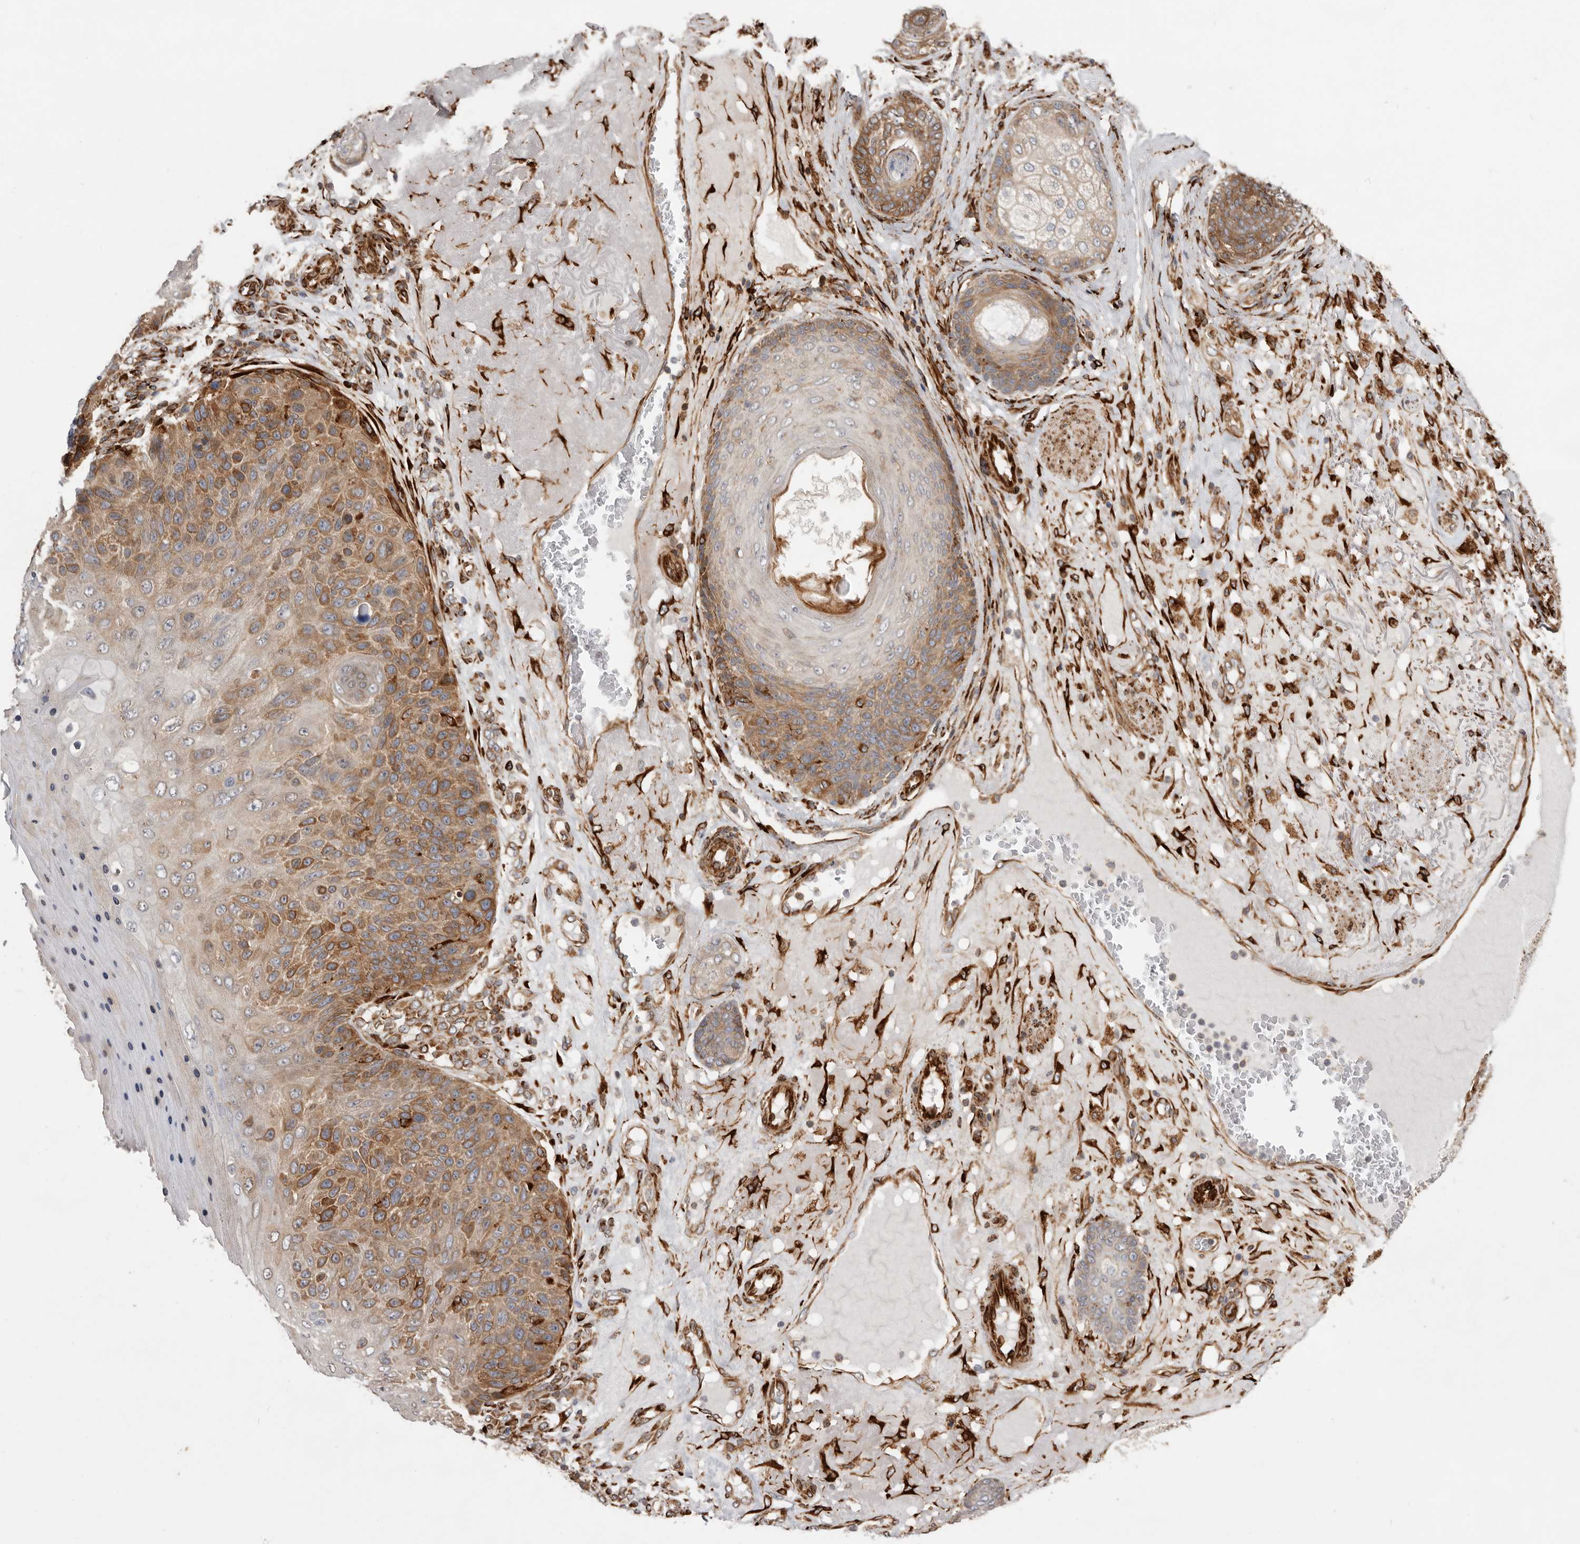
{"staining": {"intensity": "moderate", "quantity": ">75%", "location": "cytoplasmic/membranous"}, "tissue": "skin cancer", "cell_type": "Tumor cells", "image_type": "cancer", "snomed": [{"axis": "morphology", "description": "Squamous cell carcinoma, NOS"}, {"axis": "topography", "description": "Skin"}], "caption": "A micrograph of skin cancer (squamous cell carcinoma) stained for a protein displays moderate cytoplasmic/membranous brown staining in tumor cells.", "gene": "WDTC1", "patient": {"sex": "female", "age": 88}}